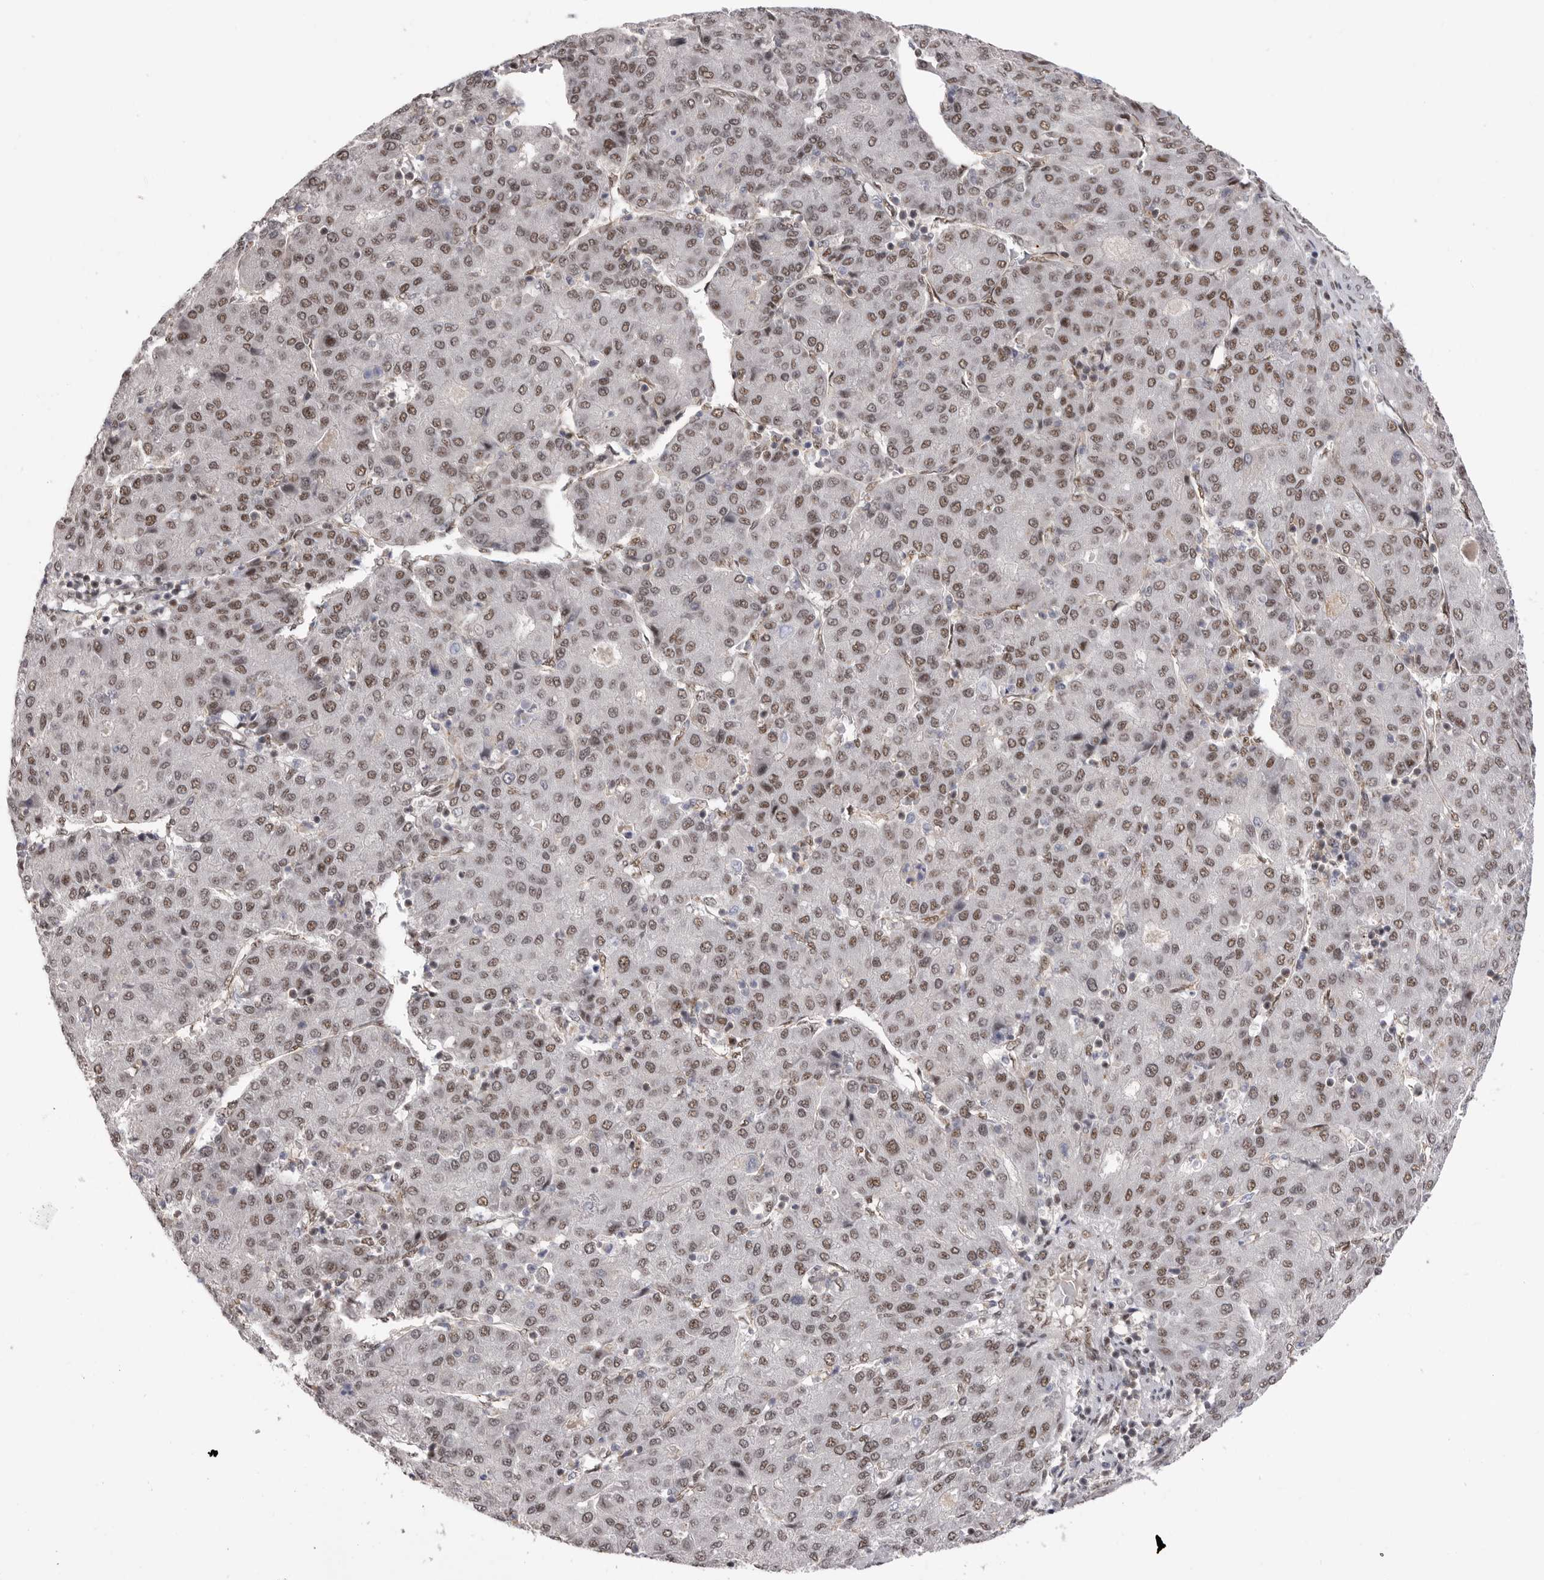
{"staining": {"intensity": "moderate", "quantity": ">75%", "location": "nuclear"}, "tissue": "liver cancer", "cell_type": "Tumor cells", "image_type": "cancer", "snomed": [{"axis": "morphology", "description": "Carcinoma, Hepatocellular, NOS"}, {"axis": "topography", "description": "Liver"}], "caption": "Protein staining by immunohistochemistry (IHC) exhibits moderate nuclear positivity in approximately >75% of tumor cells in liver hepatocellular carcinoma. (DAB (3,3'-diaminobenzidine) = brown stain, brightfield microscopy at high magnification).", "gene": "PPP1R8", "patient": {"sex": "male", "age": 65}}